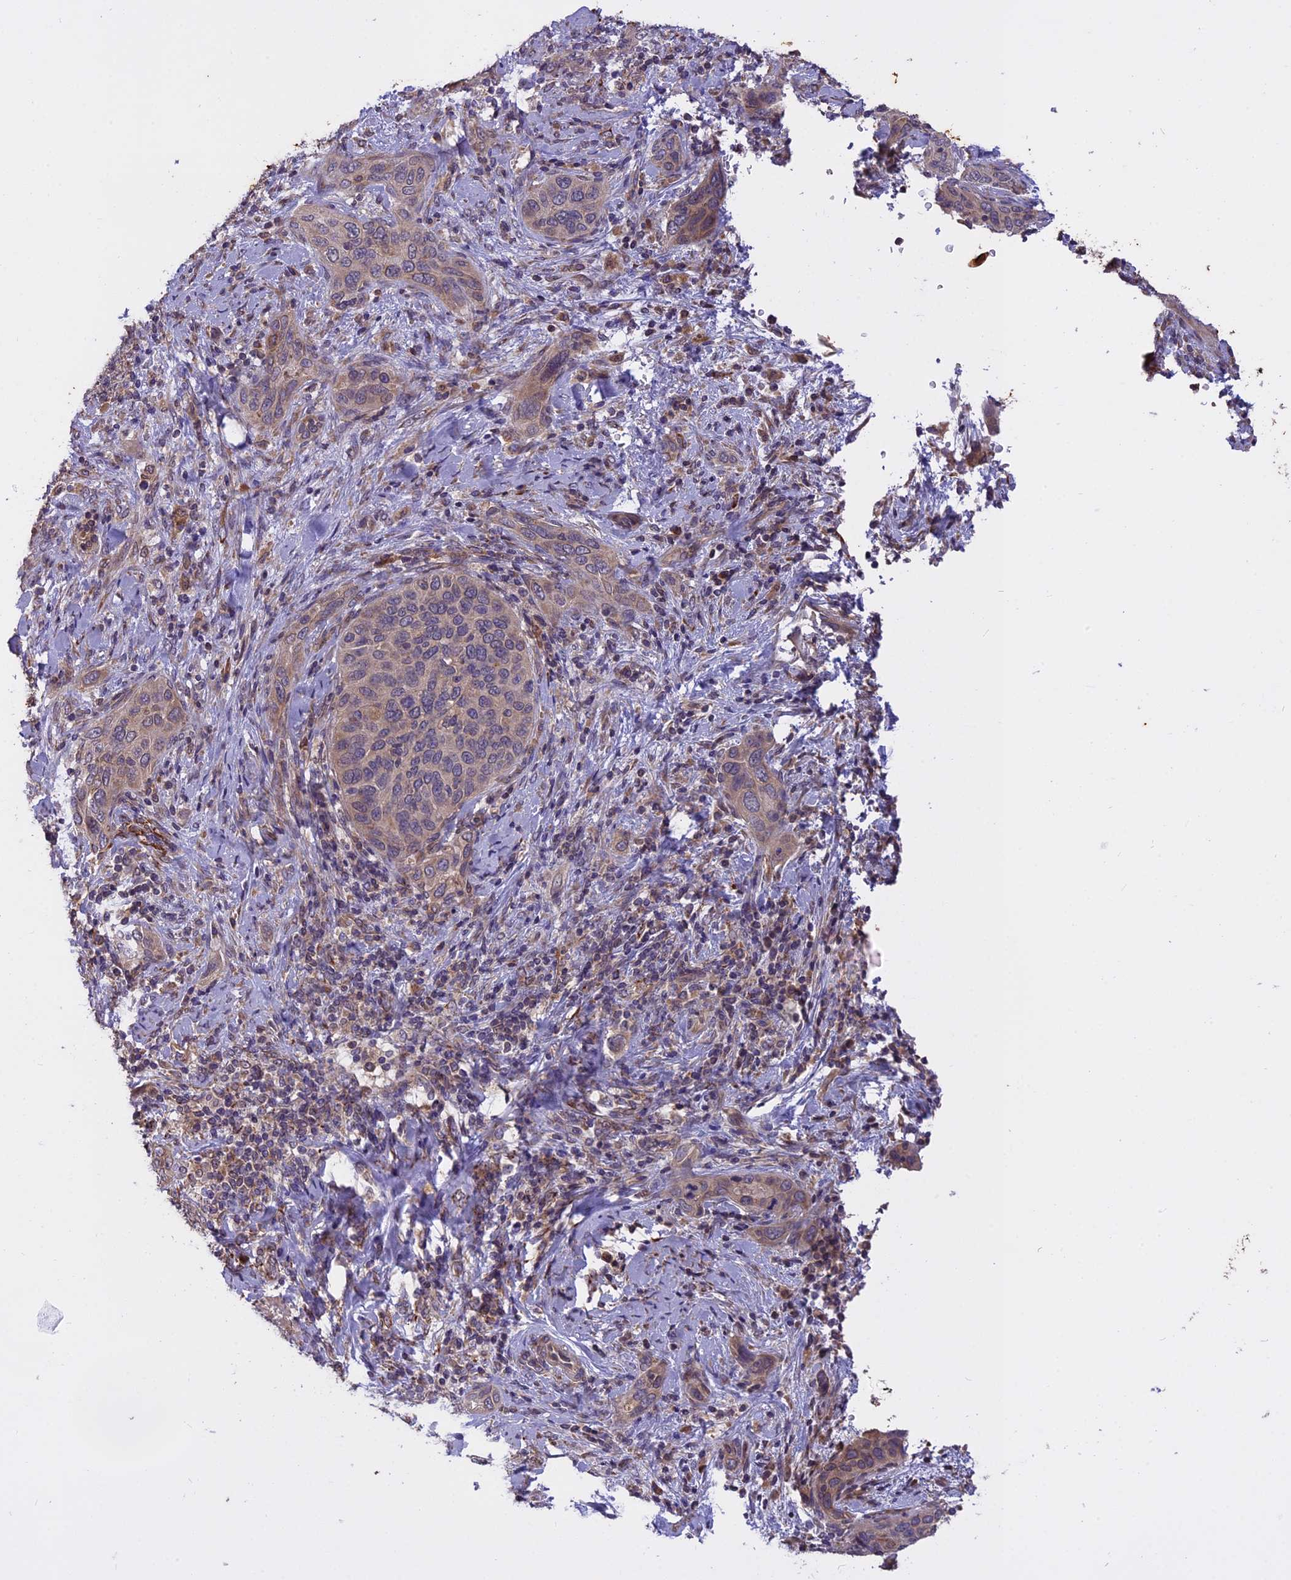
{"staining": {"intensity": "weak", "quantity": "25%-75%", "location": "cytoplasmic/membranous"}, "tissue": "cervical cancer", "cell_type": "Tumor cells", "image_type": "cancer", "snomed": [{"axis": "morphology", "description": "Squamous cell carcinoma, NOS"}, {"axis": "topography", "description": "Cervix"}], "caption": "About 25%-75% of tumor cells in squamous cell carcinoma (cervical) exhibit weak cytoplasmic/membranous protein positivity as visualized by brown immunohistochemical staining.", "gene": "MEMO1", "patient": {"sex": "female", "age": 60}}